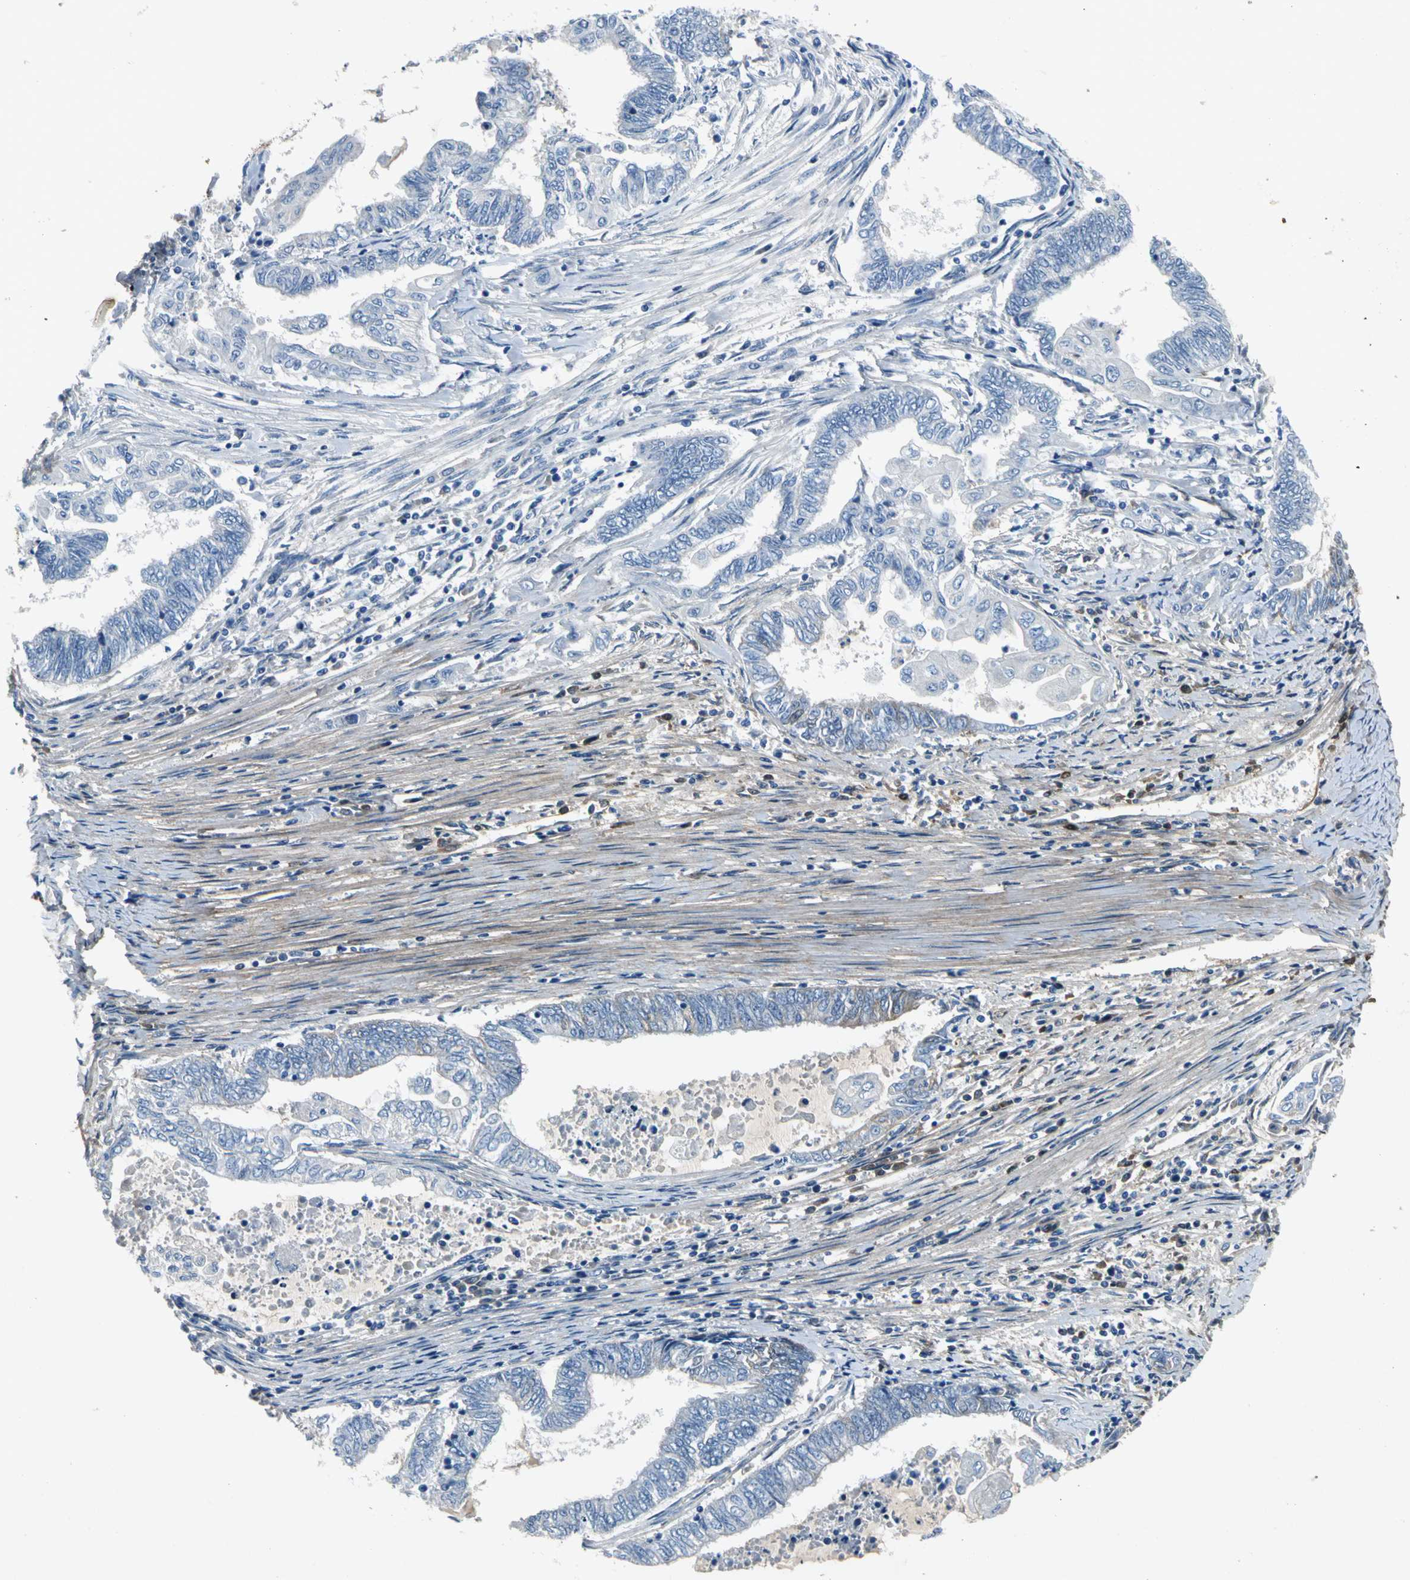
{"staining": {"intensity": "negative", "quantity": "none", "location": "none"}, "tissue": "endometrial cancer", "cell_type": "Tumor cells", "image_type": "cancer", "snomed": [{"axis": "morphology", "description": "Adenocarcinoma, NOS"}, {"axis": "topography", "description": "Uterus"}, {"axis": "topography", "description": "Endometrium"}], "caption": "Immunohistochemistry of human endometrial cancer exhibits no expression in tumor cells. (Brightfield microscopy of DAB (3,3'-diaminobenzidine) immunohistochemistry (IHC) at high magnification).", "gene": "EFNB3", "patient": {"sex": "female", "age": 70}}